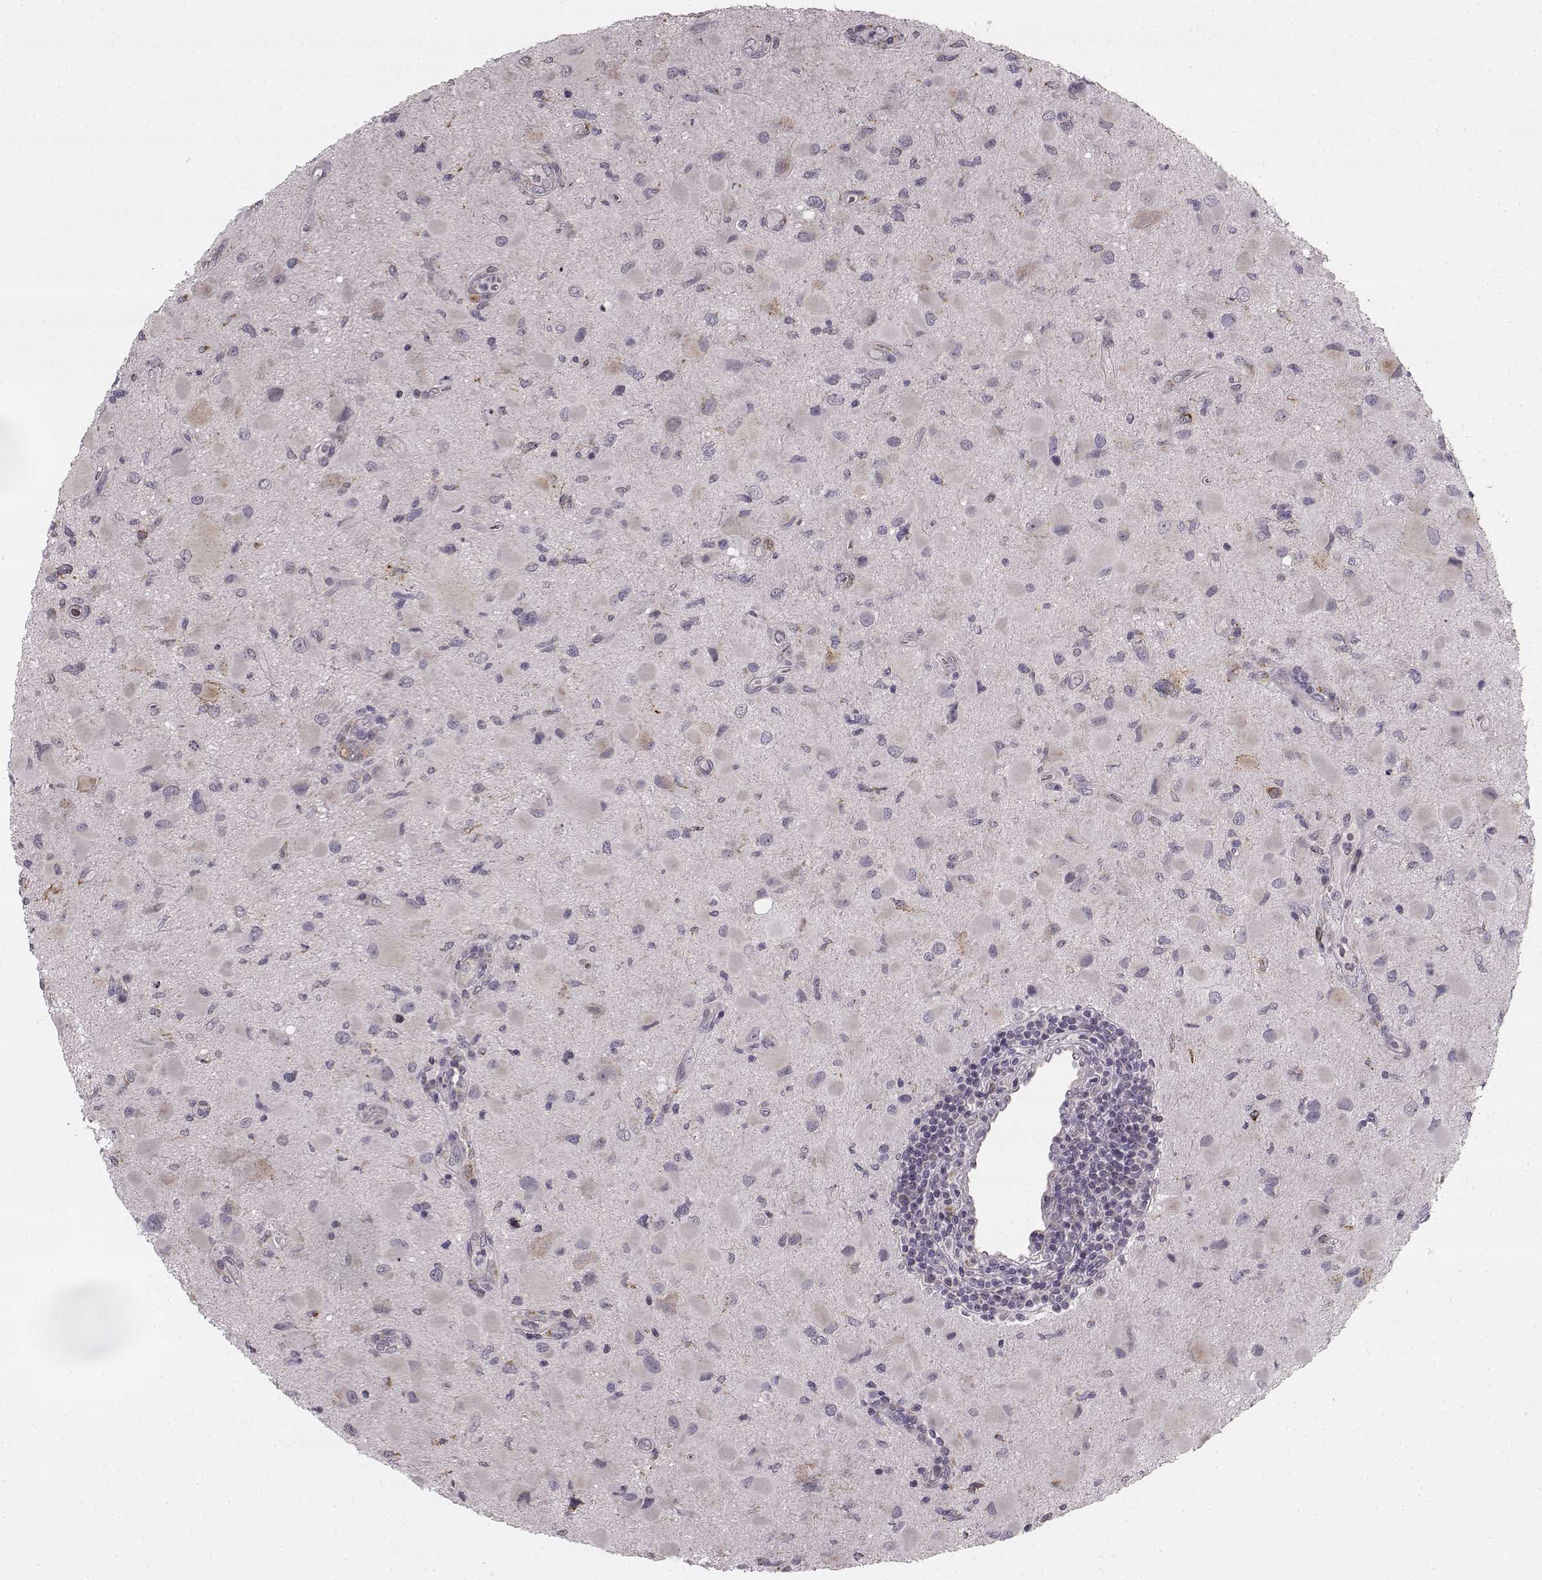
{"staining": {"intensity": "negative", "quantity": "none", "location": "none"}, "tissue": "glioma", "cell_type": "Tumor cells", "image_type": "cancer", "snomed": [{"axis": "morphology", "description": "Glioma, malignant, Low grade"}, {"axis": "topography", "description": "Brain"}], "caption": "Immunohistochemistry (IHC) micrograph of low-grade glioma (malignant) stained for a protein (brown), which demonstrates no positivity in tumor cells.", "gene": "HMMR", "patient": {"sex": "female", "age": 32}}